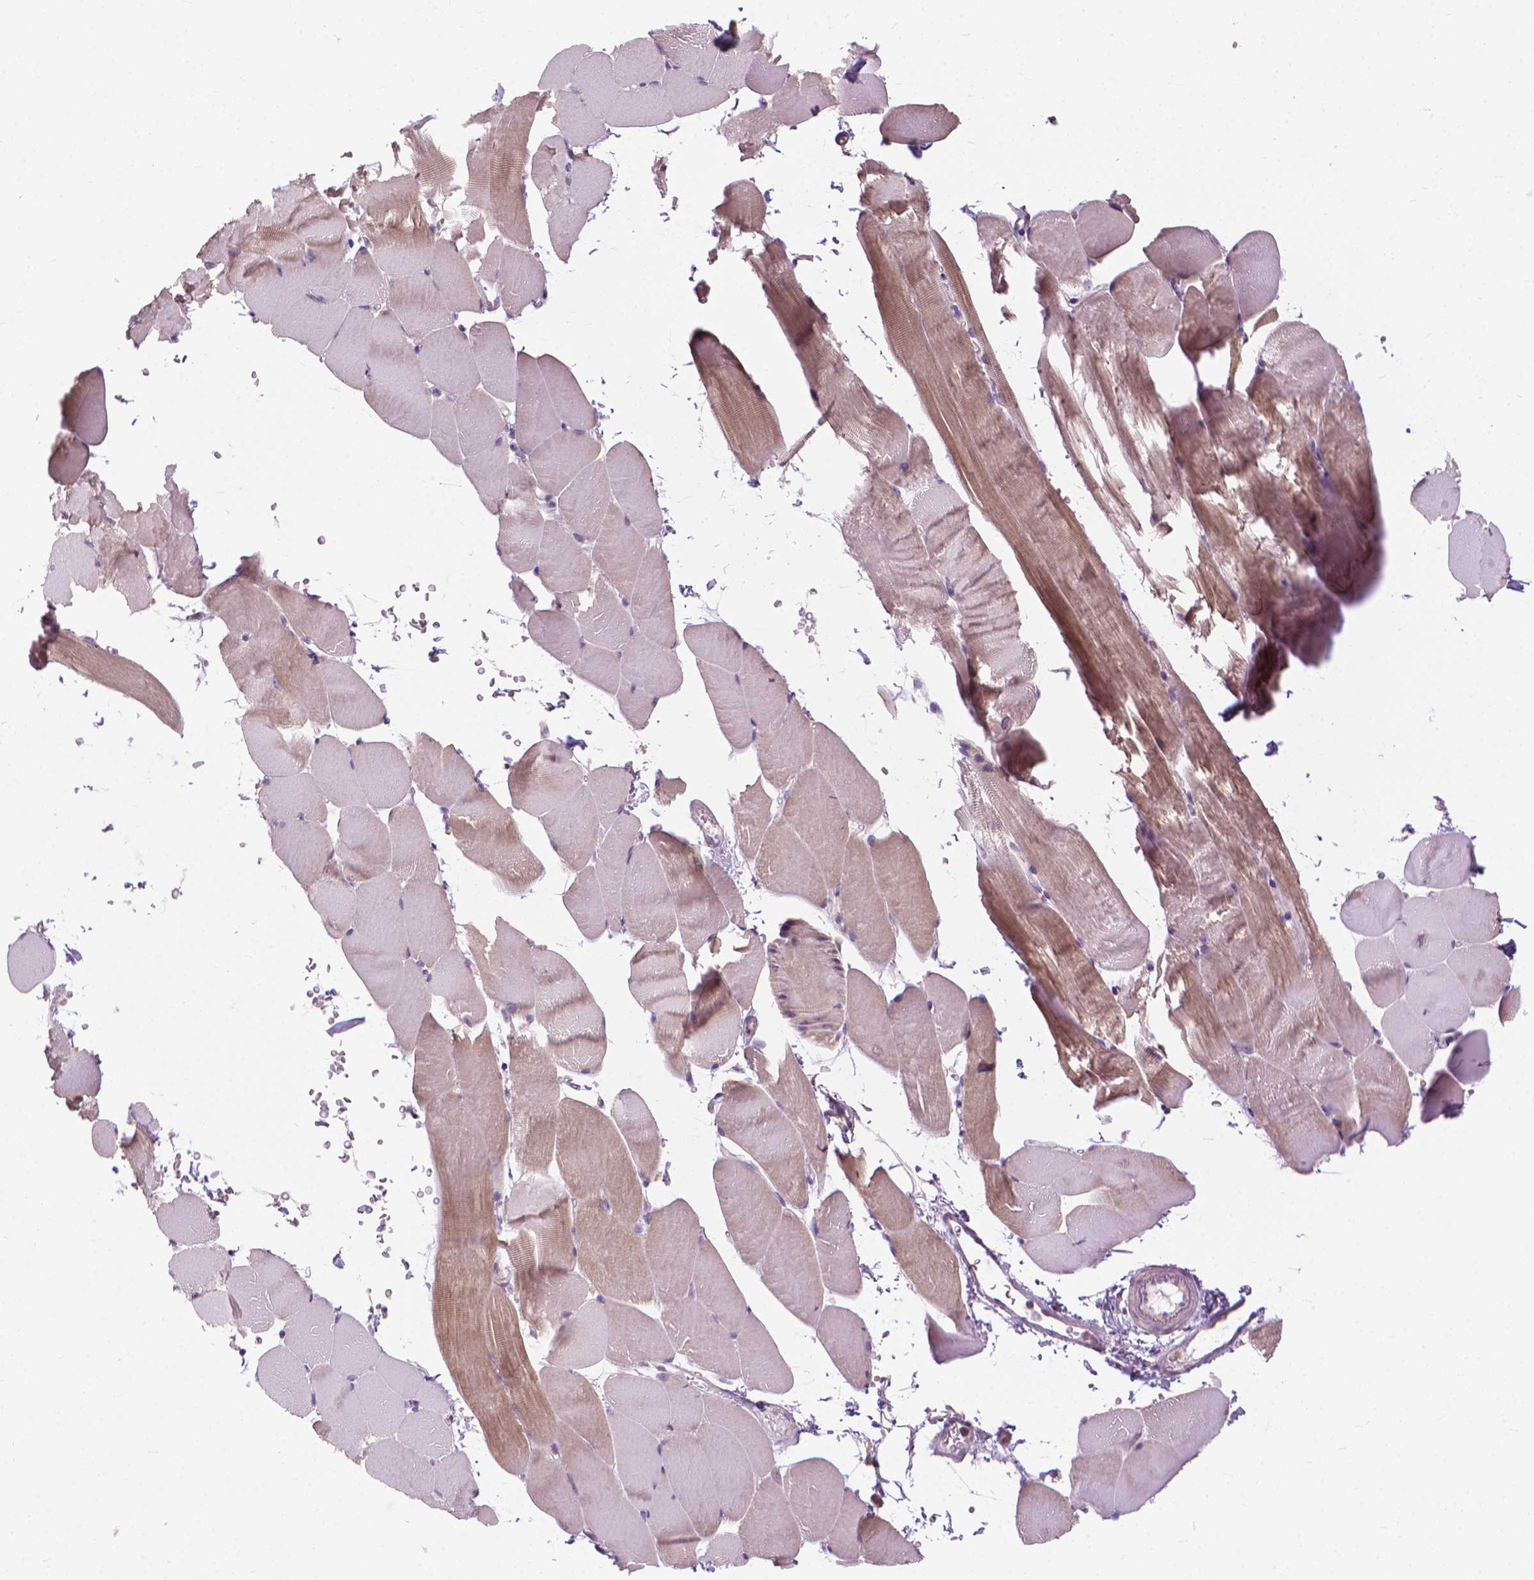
{"staining": {"intensity": "weak", "quantity": "25%-75%", "location": "cytoplasmic/membranous"}, "tissue": "skeletal muscle", "cell_type": "Myocytes", "image_type": "normal", "snomed": [{"axis": "morphology", "description": "Normal tissue, NOS"}, {"axis": "topography", "description": "Skeletal muscle"}], "caption": "Immunohistochemistry (IHC) staining of benign skeletal muscle, which demonstrates low levels of weak cytoplasmic/membranous expression in approximately 25%-75% of myocytes indicating weak cytoplasmic/membranous protein expression. The staining was performed using DAB (brown) for protein detection and nuclei were counterstained in hematoxylin (blue).", "gene": "NUDT1", "patient": {"sex": "female", "age": 37}}